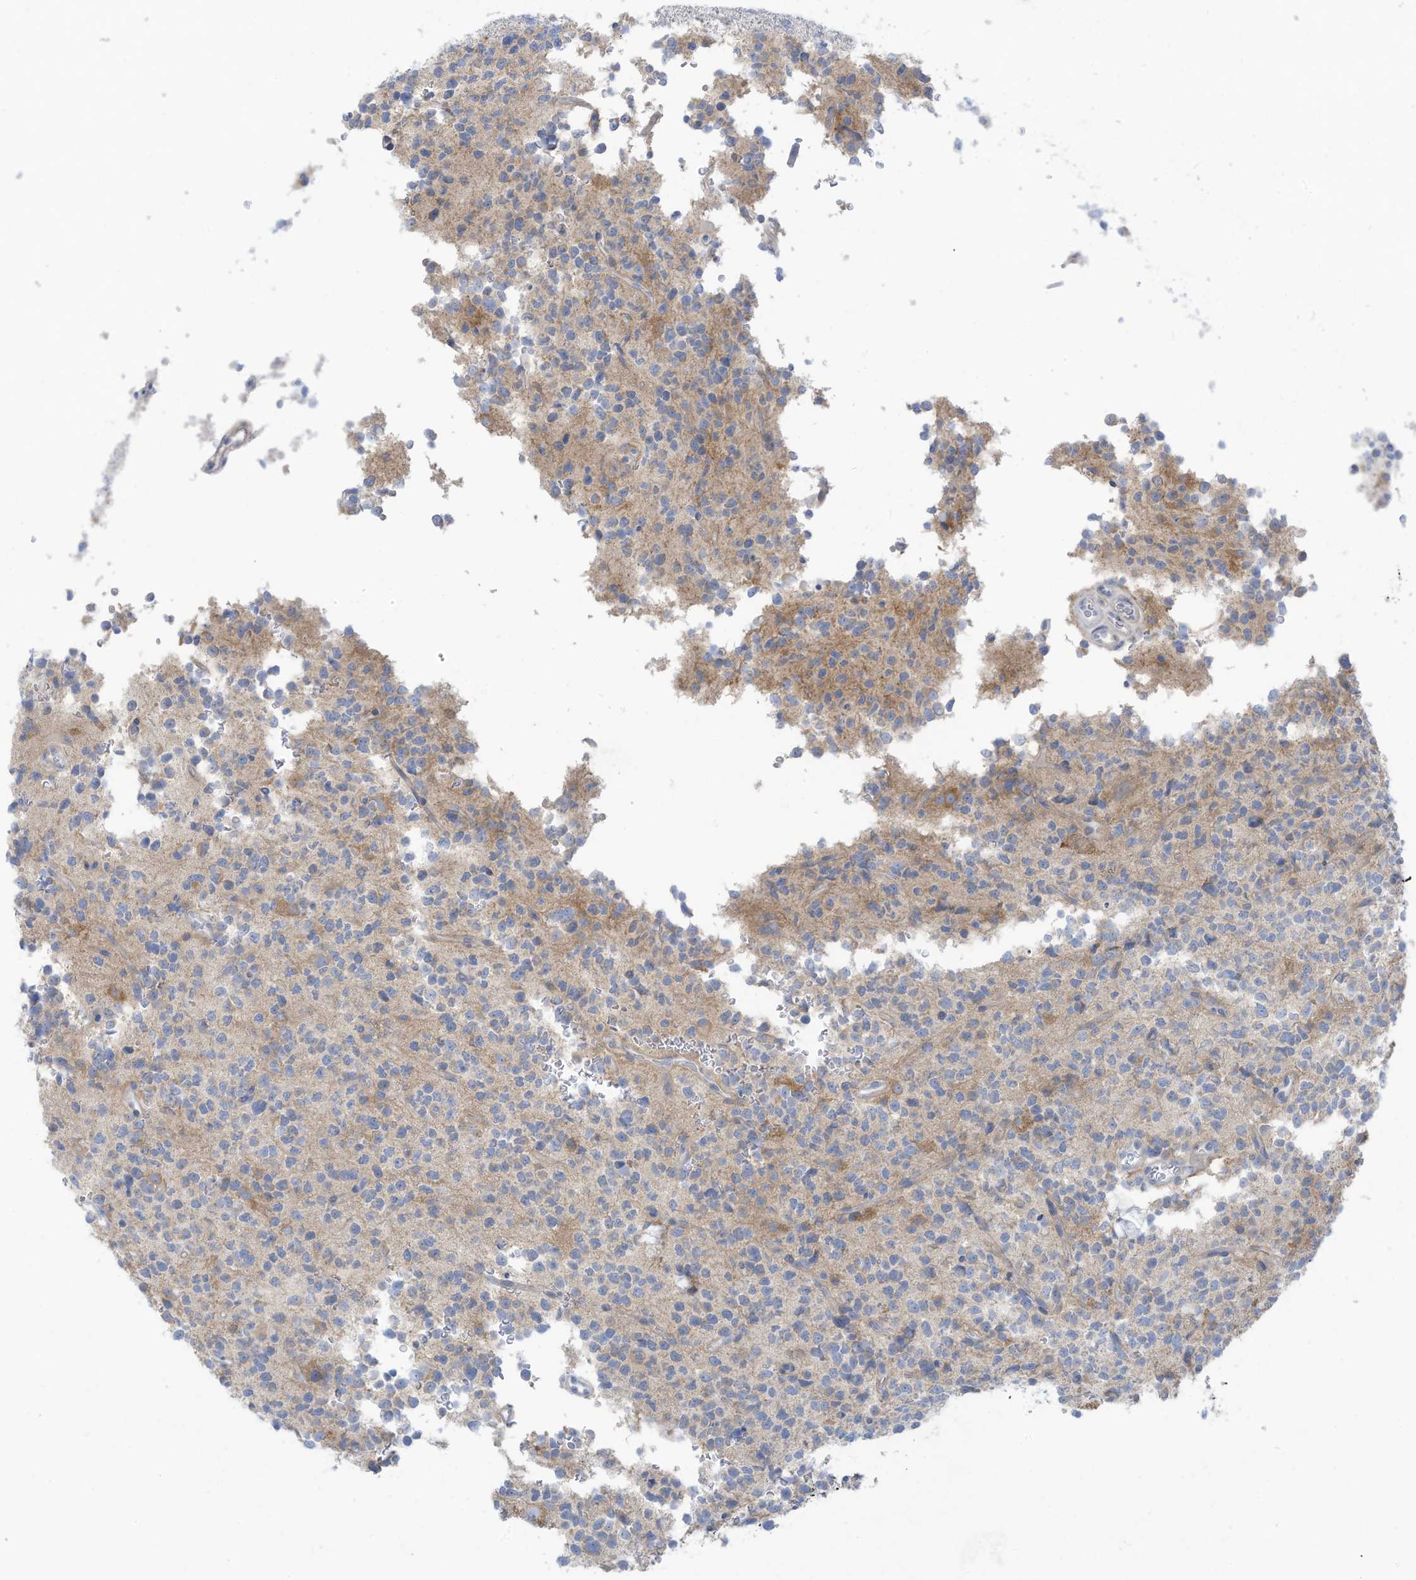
{"staining": {"intensity": "negative", "quantity": "none", "location": "none"}, "tissue": "glioma", "cell_type": "Tumor cells", "image_type": "cancer", "snomed": [{"axis": "morphology", "description": "Glioma, malignant, High grade"}, {"axis": "topography", "description": "Brain"}], "caption": "DAB immunohistochemical staining of glioma demonstrates no significant expression in tumor cells. (Brightfield microscopy of DAB (3,3'-diaminobenzidine) IHC at high magnification).", "gene": "TRMT2B", "patient": {"sex": "female", "age": 62}}